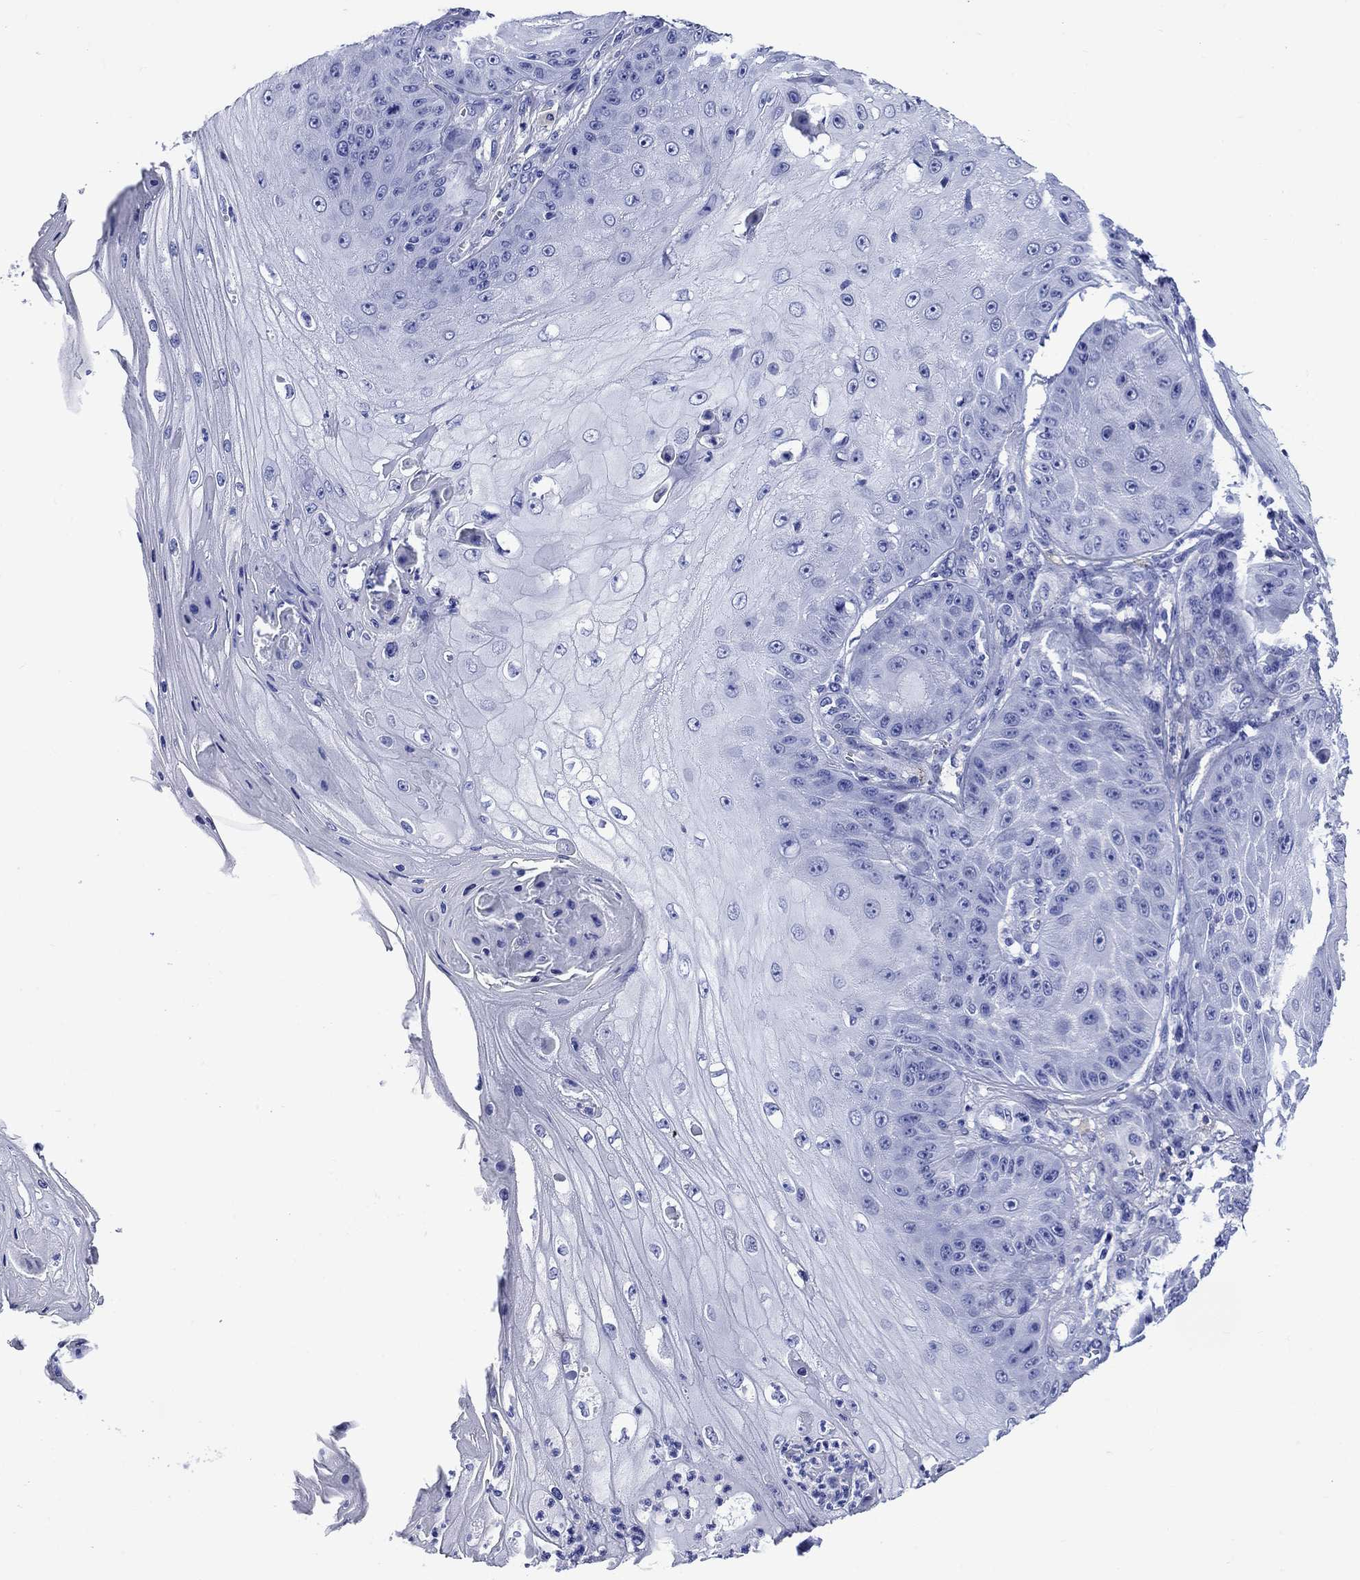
{"staining": {"intensity": "negative", "quantity": "none", "location": "none"}, "tissue": "skin cancer", "cell_type": "Tumor cells", "image_type": "cancer", "snomed": [{"axis": "morphology", "description": "Squamous cell carcinoma, NOS"}, {"axis": "topography", "description": "Skin"}], "caption": "There is no significant positivity in tumor cells of squamous cell carcinoma (skin).", "gene": "SLC1A2", "patient": {"sex": "male", "age": 70}}